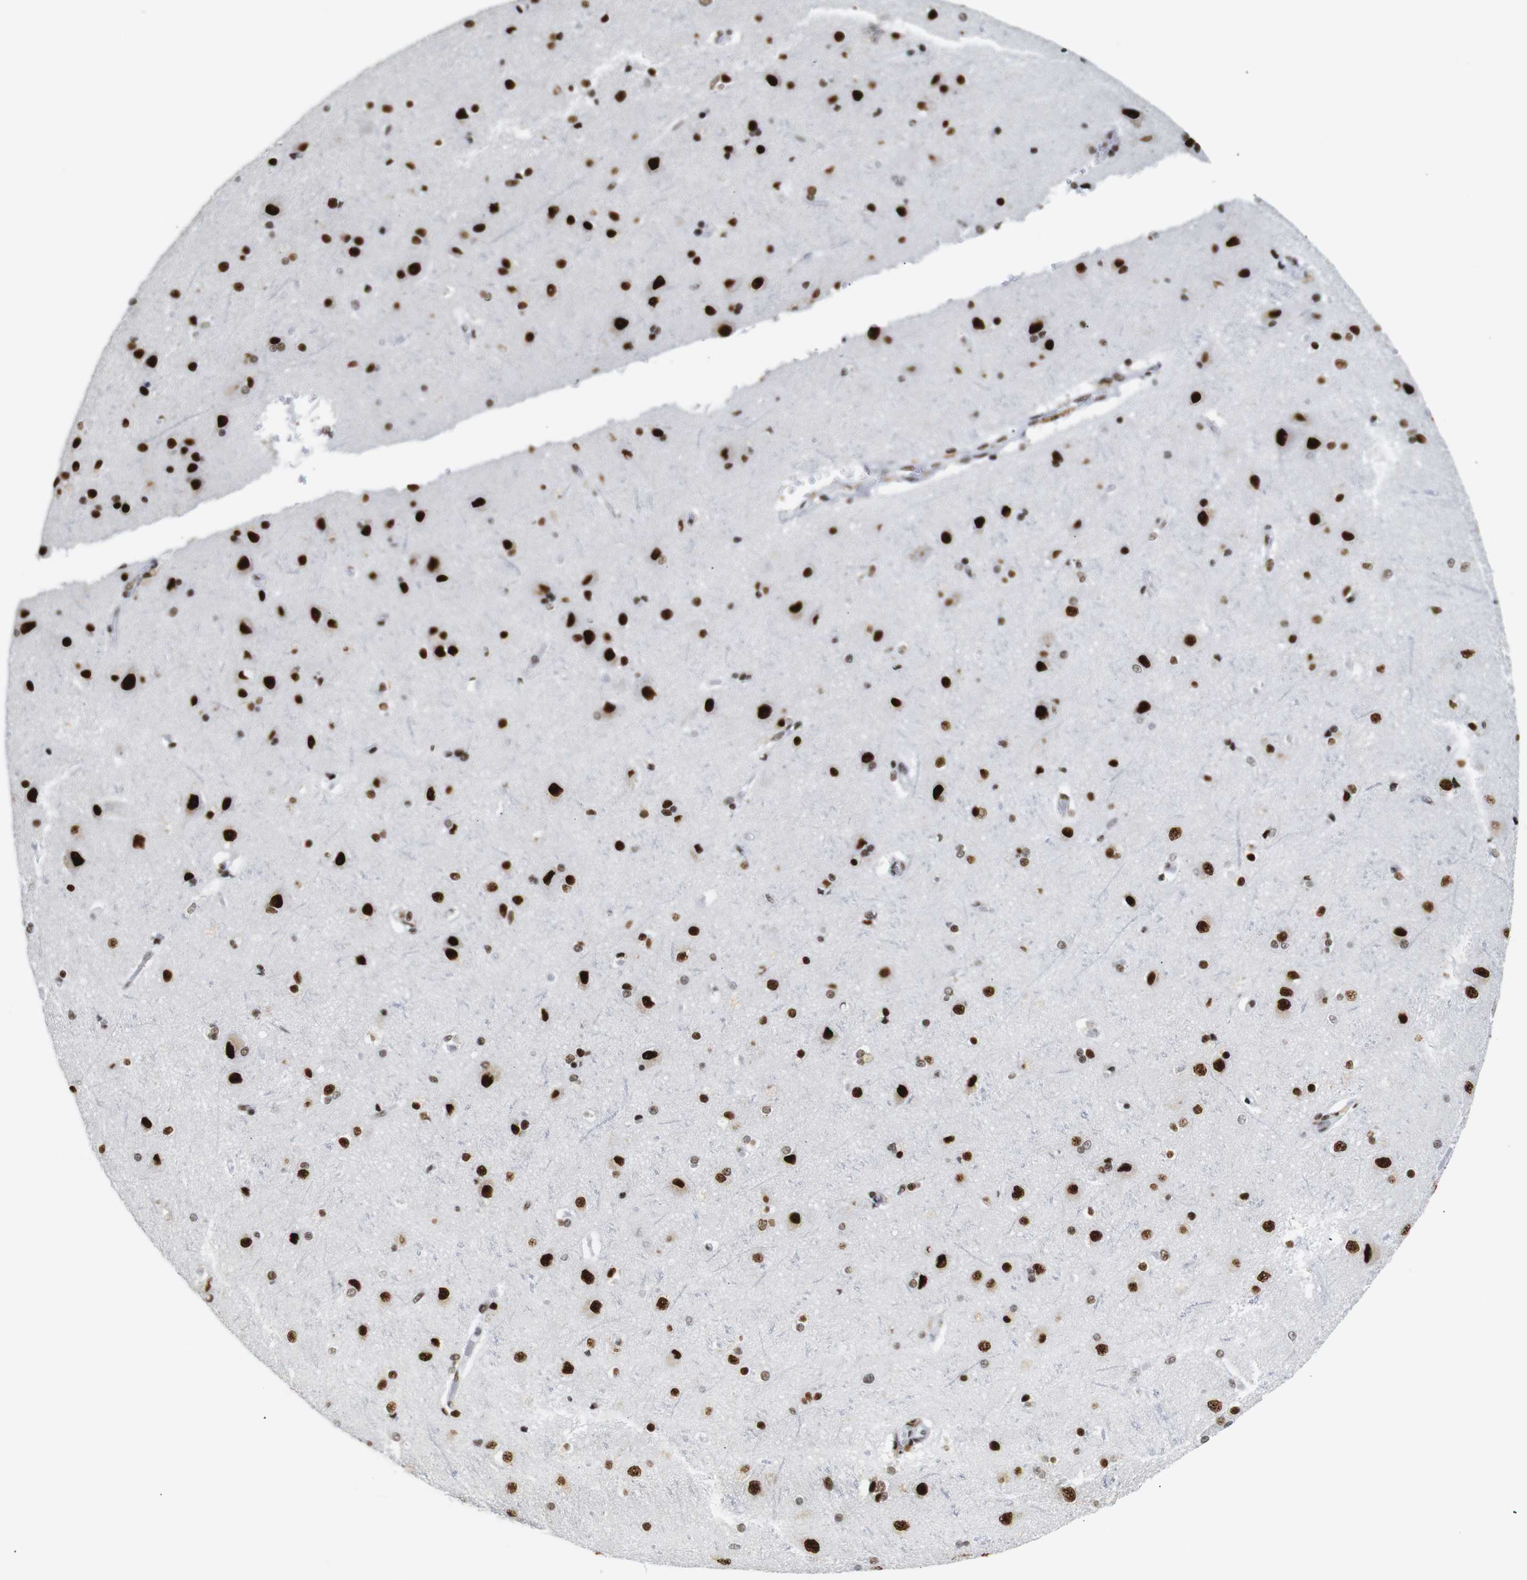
{"staining": {"intensity": "moderate", "quantity": ">75%", "location": "nuclear"}, "tissue": "cerebral cortex", "cell_type": "Endothelial cells", "image_type": "normal", "snomed": [{"axis": "morphology", "description": "Normal tissue, NOS"}, {"axis": "topography", "description": "Cerebral cortex"}], "caption": "Protein expression by IHC demonstrates moderate nuclear positivity in approximately >75% of endothelial cells in unremarkable cerebral cortex.", "gene": "TRA2B", "patient": {"sex": "female", "age": 54}}